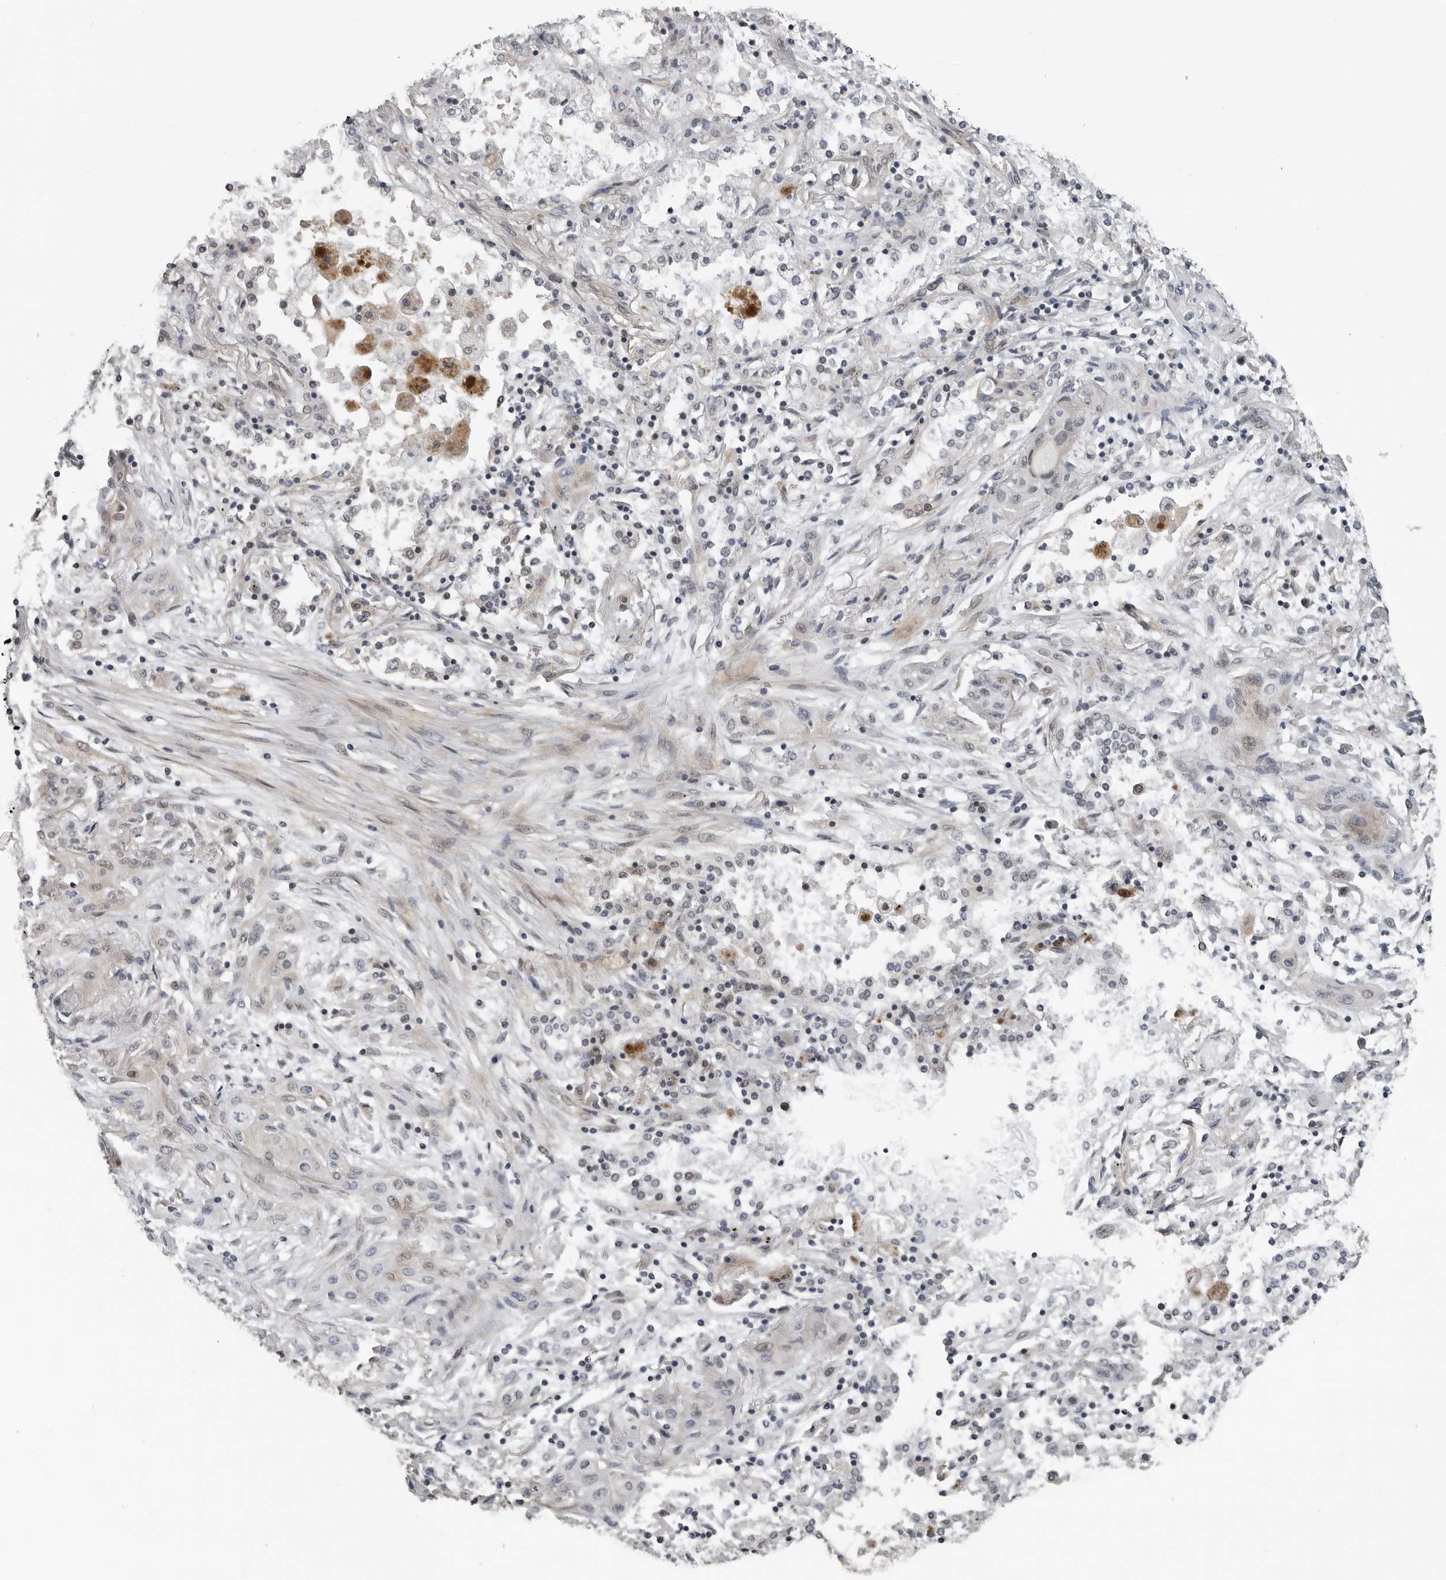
{"staining": {"intensity": "weak", "quantity": "<25%", "location": "cytoplasmic/membranous"}, "tissue": "lung cancer", "cell_type": "Tumor cells", "image_type": "cancer", "snomed": [{"axis": "morphology", "description": "Squamous cell carcinoma, NOS"}, {"axis": "topography", "description": "Lung"}], "caption": "An immunohistochemistry photomicrograph of lung cancer is shown. There is no staining in tumor cells of lung cancer.", "gene": "PRRX2", "patient": {"sex": "female", "age": 47}}